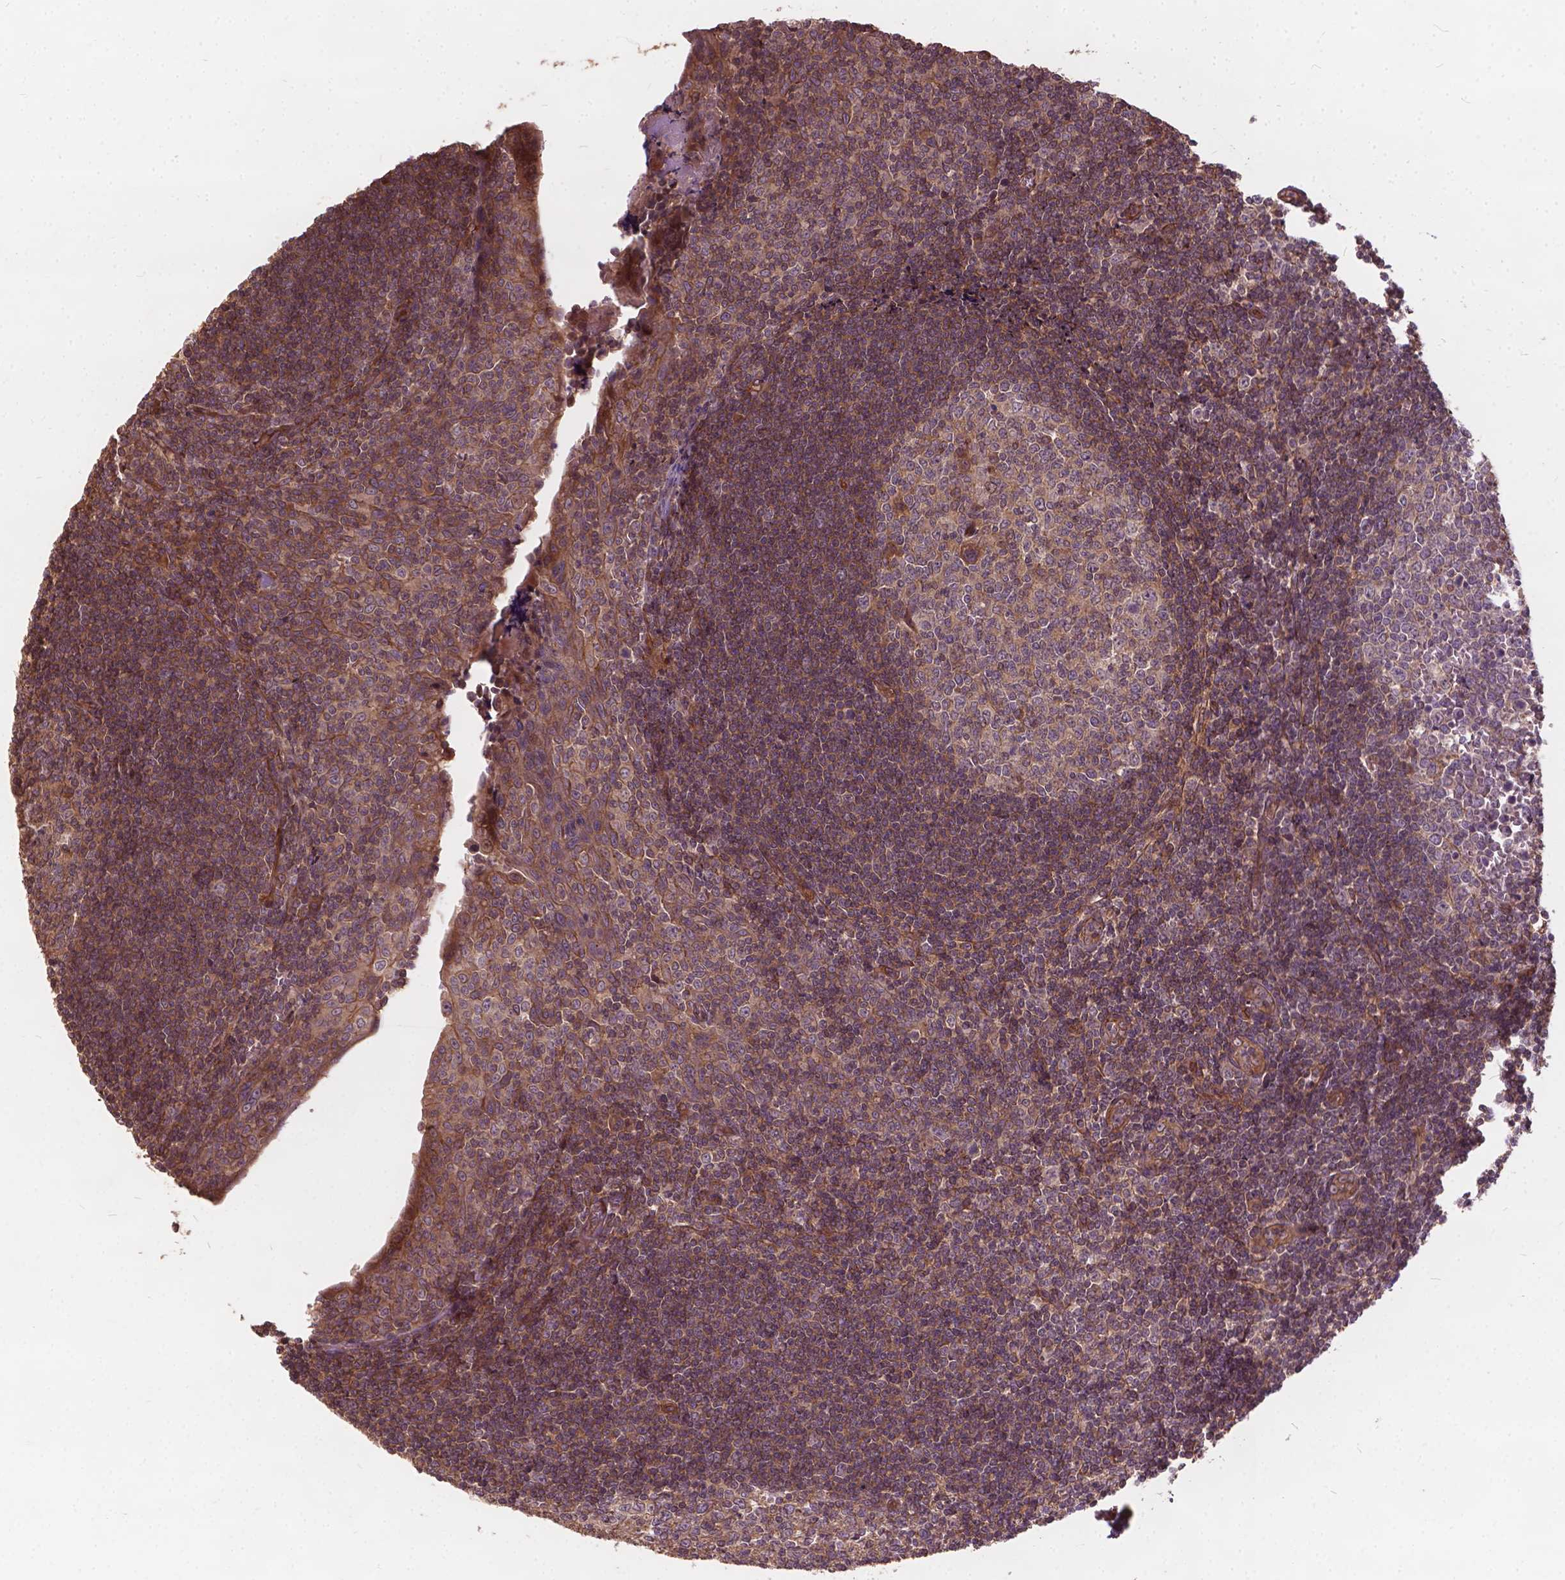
{"staining": {"intensity": "weak", "quantity": "<25%", "location": "cytoplasmic/membranous"}, "tissue": "tonsil", "cell_type": "Germinal center cells", "image_type": "normal", "snomed": [{"axis": "morphology", "description": "Normal tissue, NOS"}, {"axis": "morphology", "description": "Inflammation, NOS"}, {"axis": "topography", "description": "Tonsil"}], "caption": "IHC histopathology image of unremarkable human tonsil stained for a protein (brown), which exhibits no positivity in germinal center cells. (Stains: DAB (3,3'-diaminobenzidine) IHC with hematoxylin counter stain, Microscopy: brightfield microscopy at high magnification).", "gene": "UBXN2A", "patient": {"sex": "female", "age": 31}}